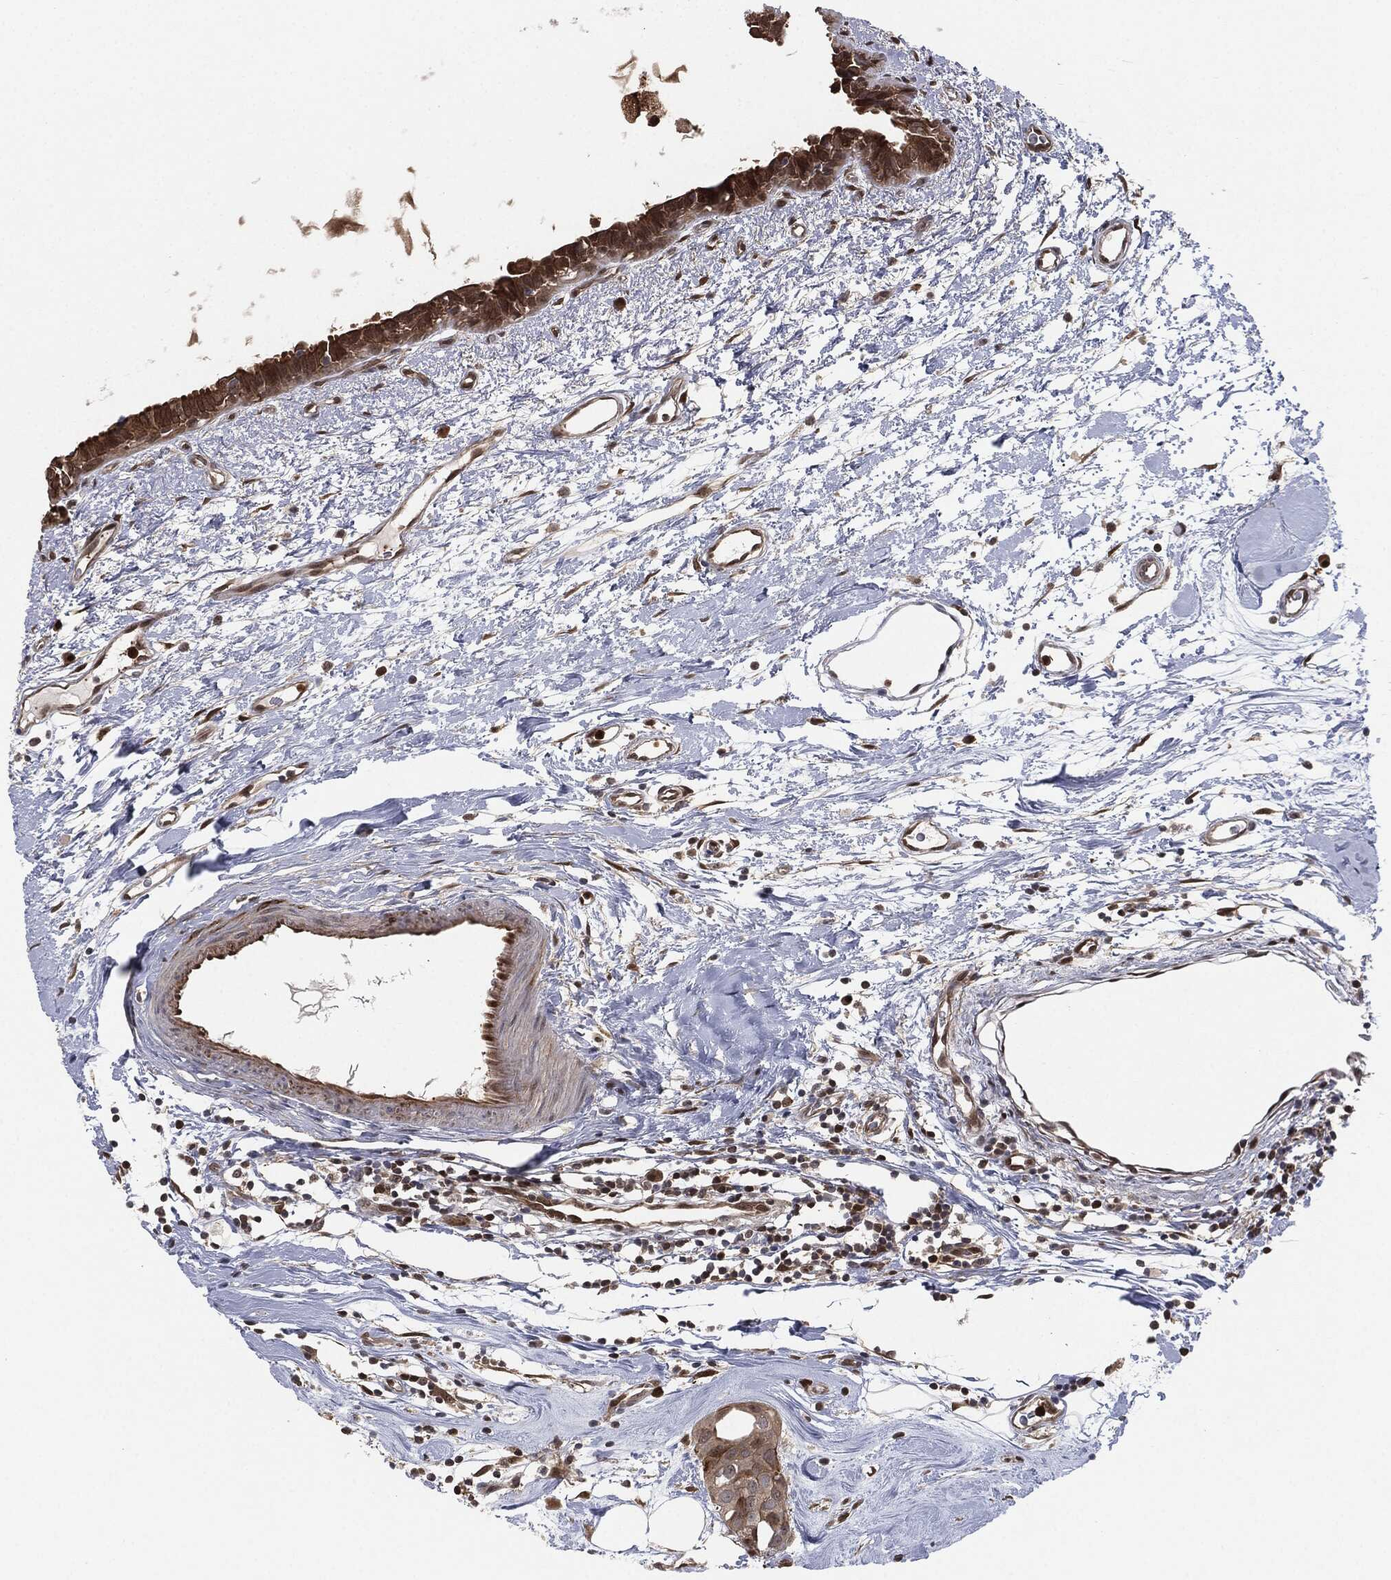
{"staining": {"intensity": "negative", "quantity": "none", "location": "none"}, "tissue": "breast cancer", "cell_type": "Tumor cells", "image_type": "cancer", "snomed": [{"axis": "morphology", "description": "Normal tissue, NOS"}, {"axis": "morphology", "description": "Duct carcinoma"}, {"axis": "topography", "description": "Breast"}], "caption": "The photomicrograph shows no significant staining in tumor cells of breast cancer. Nuclei are stained in blue.", "gene": "CAPRIN2", "patient": {"sex": "female", "age": 40}}